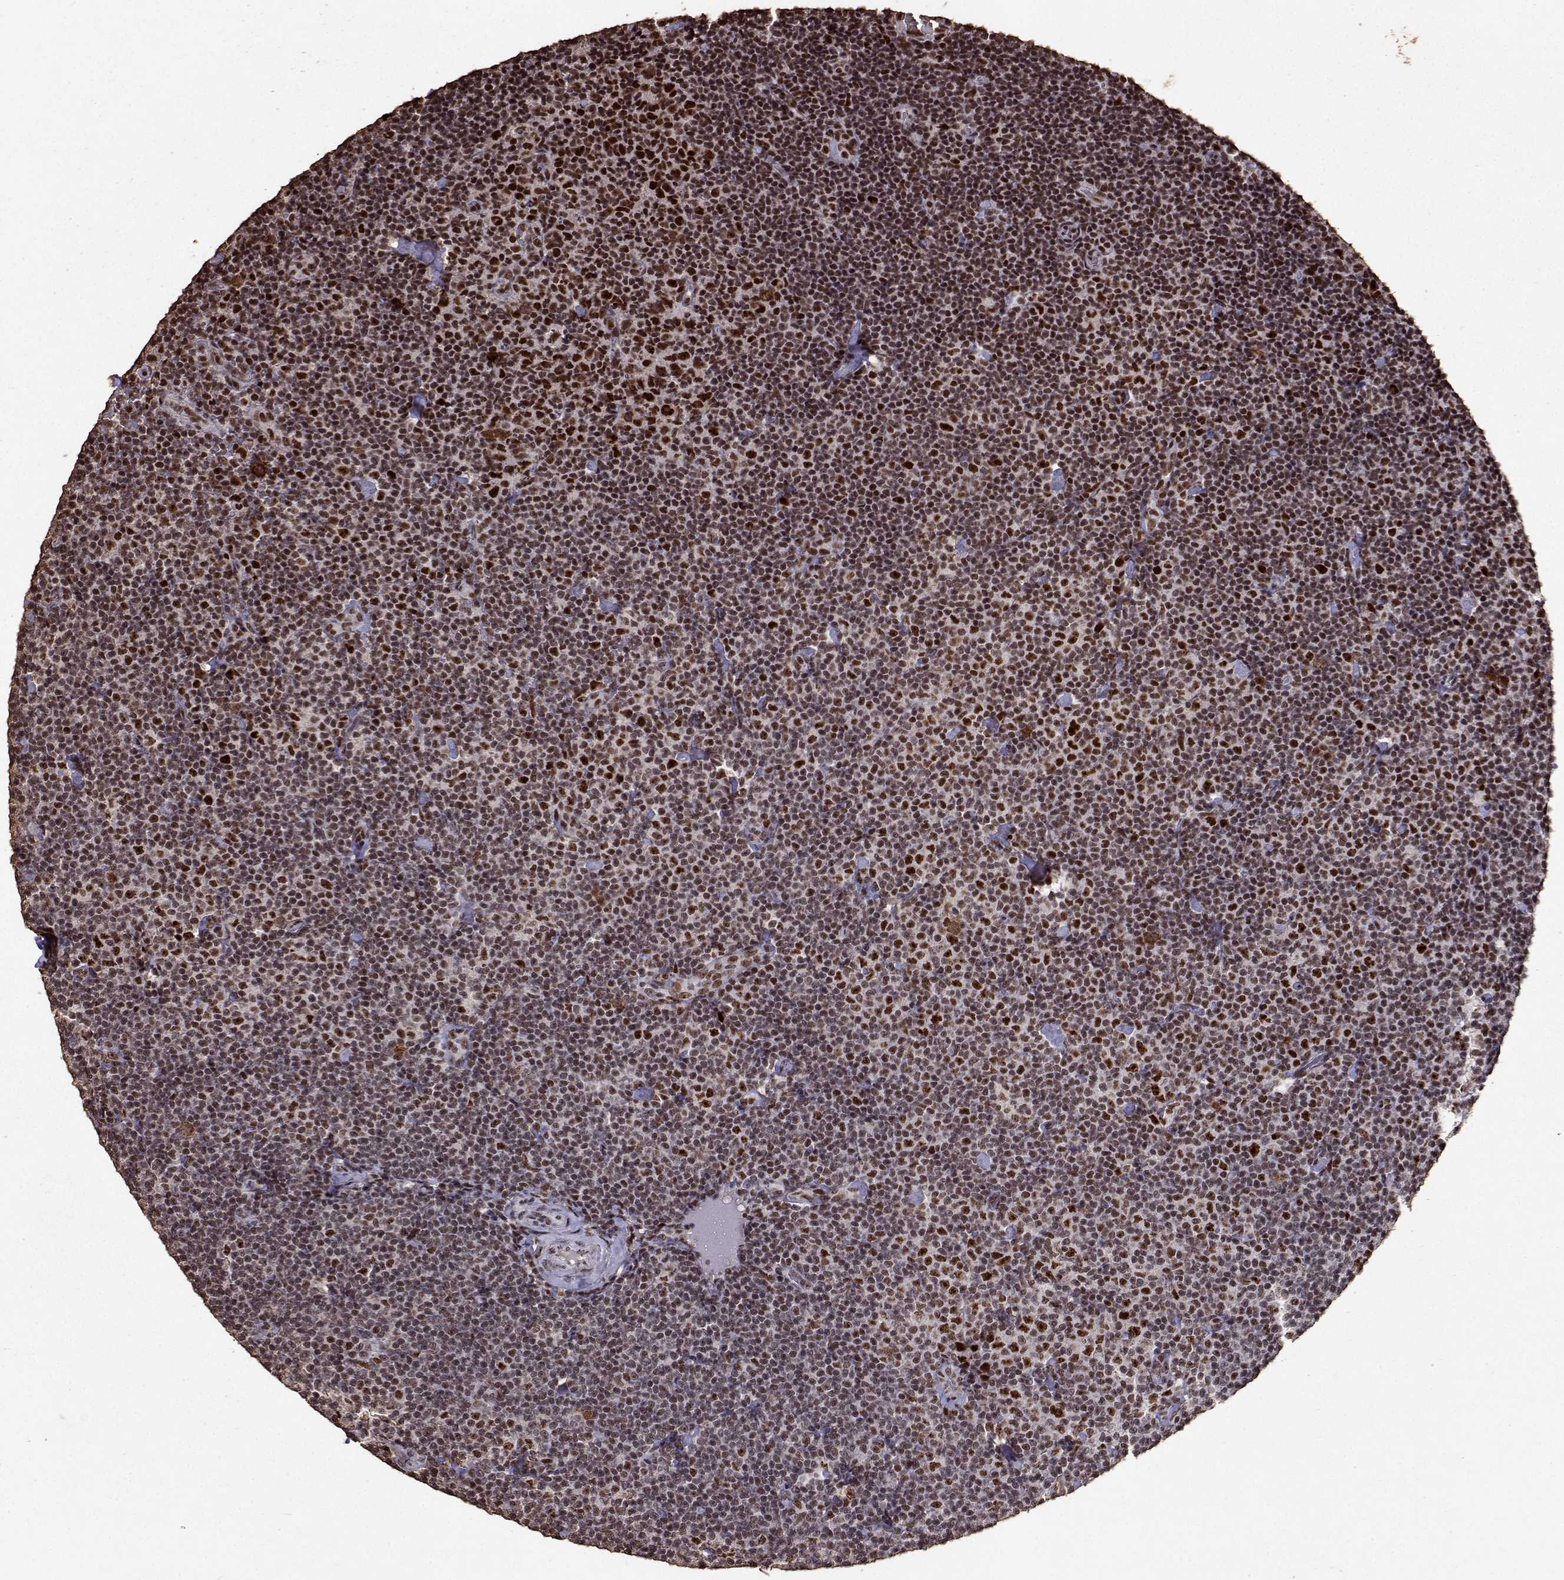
{"staining": {"intensity": "strong", "quantity": ">75%", "location": "nuclear"}, "tissue": "lymphoma", "cell_type": "Tumor cells", "image_type": "cancer", "snomed": [{"axis": "morphology", "description": "Malignant lymphoma, non-Hodgkin's type, Low grade"}, {"axis": "topography", "description": "Lymph node"}], "caption": "Human lymphoma stained with a brown dye displays strong nuclear positive positivity in about >75% of tumor cells.", "gene": "TOE1", "patient": {"sex": "male", "age": 81}}